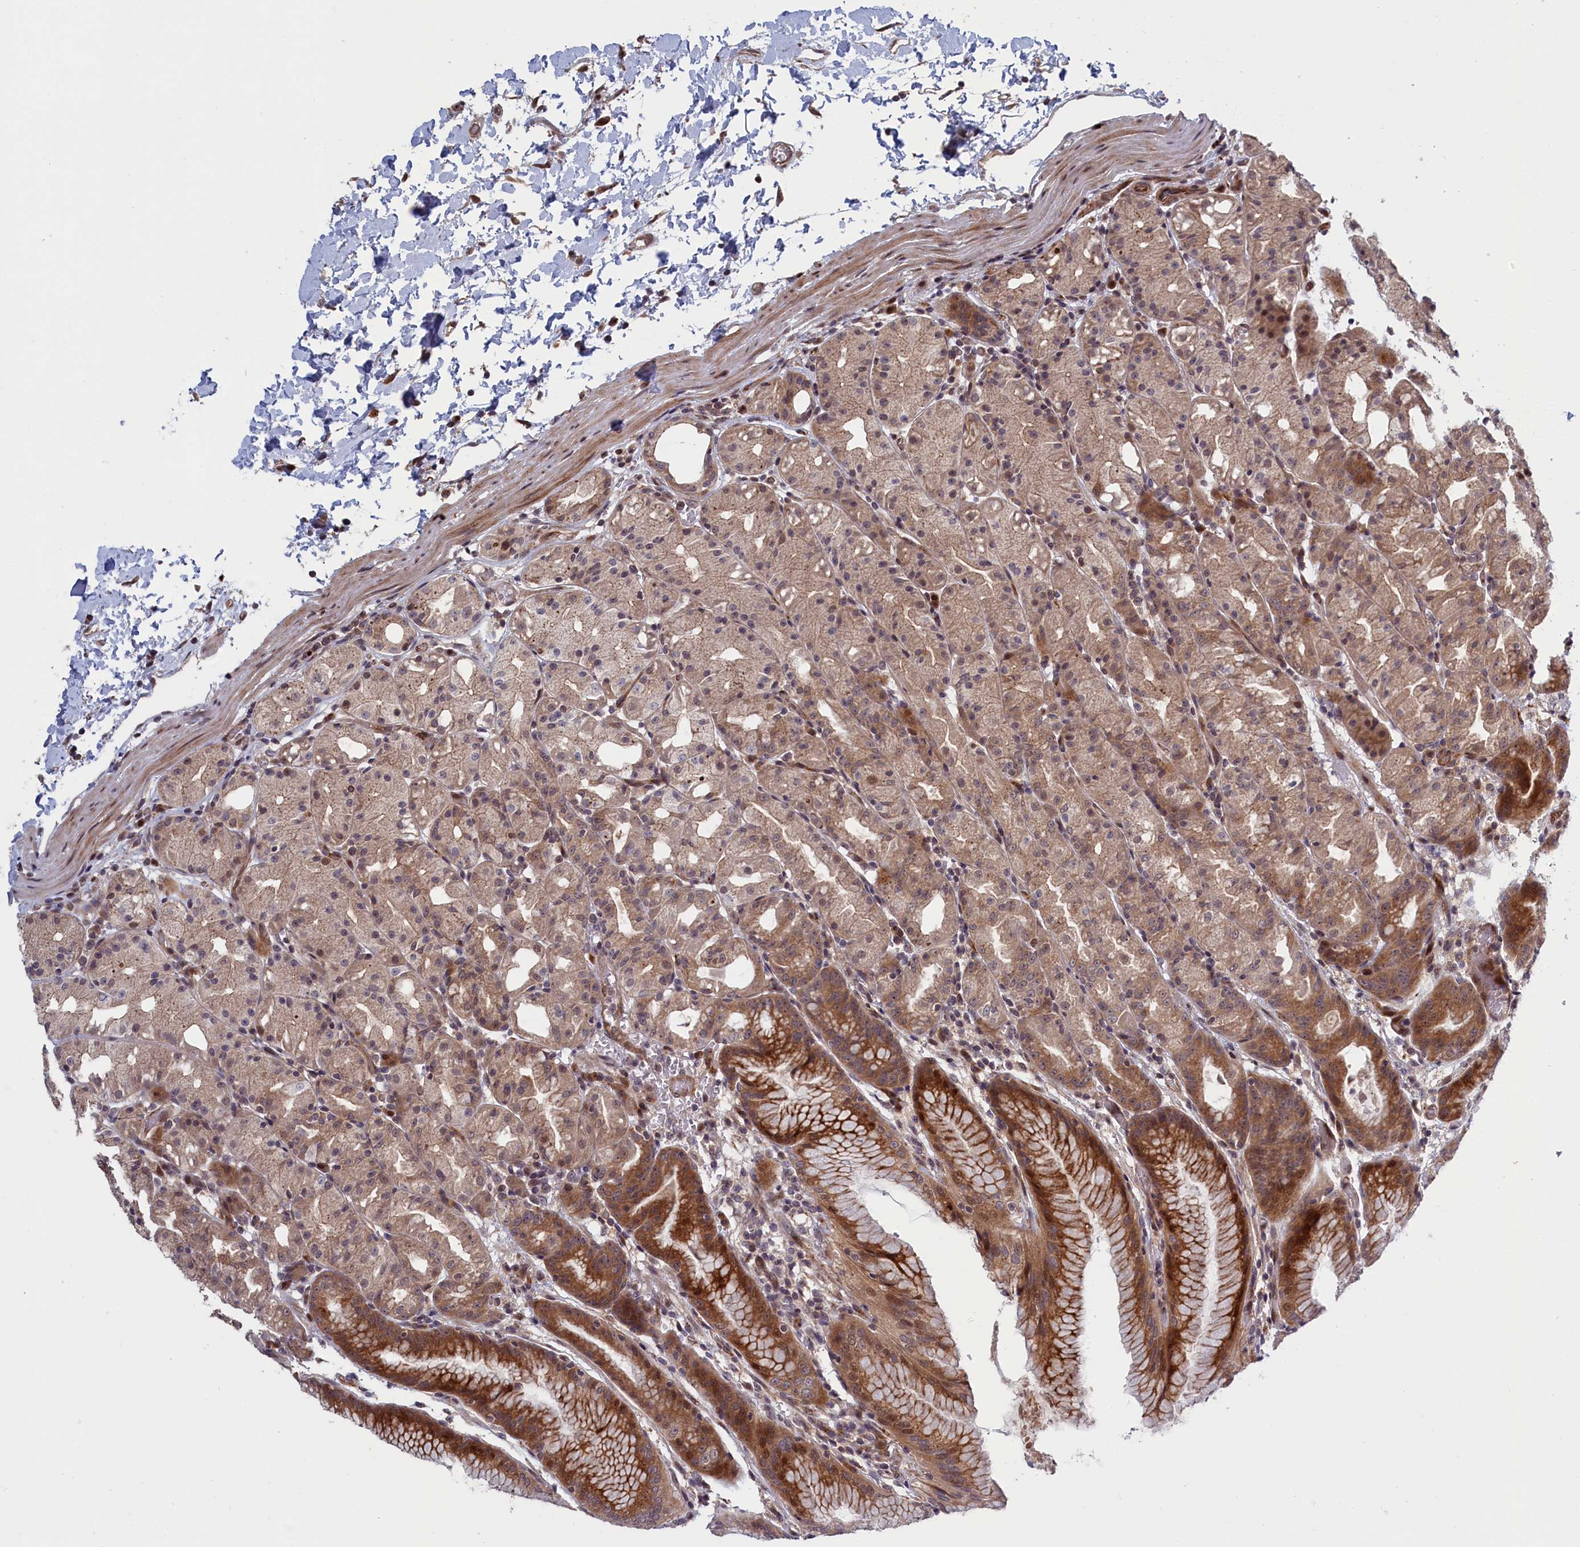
{"staining": {"intensity": "strong", "quantity": "25%-75%", "location": "cytoplasmic/membranous,nuclear"}, "tissue": "stomach", "cell_type": "Glandular cells", "image_type": "normal", "snomed": [{"axis": "morphology", "description": "Normal tissue, NOS"}, {"axis": "topography", "description": "Stomach, upper"}], "caption": "Immunohistochemical staining of normal stomach shows 25%-75% levels of strong cytoplasmic/membranous,nuclear protein expression in approximately 25%-75% of glandular cells.", "gene": "LSG1", "patient": {"sex": "male", "age": 48}}